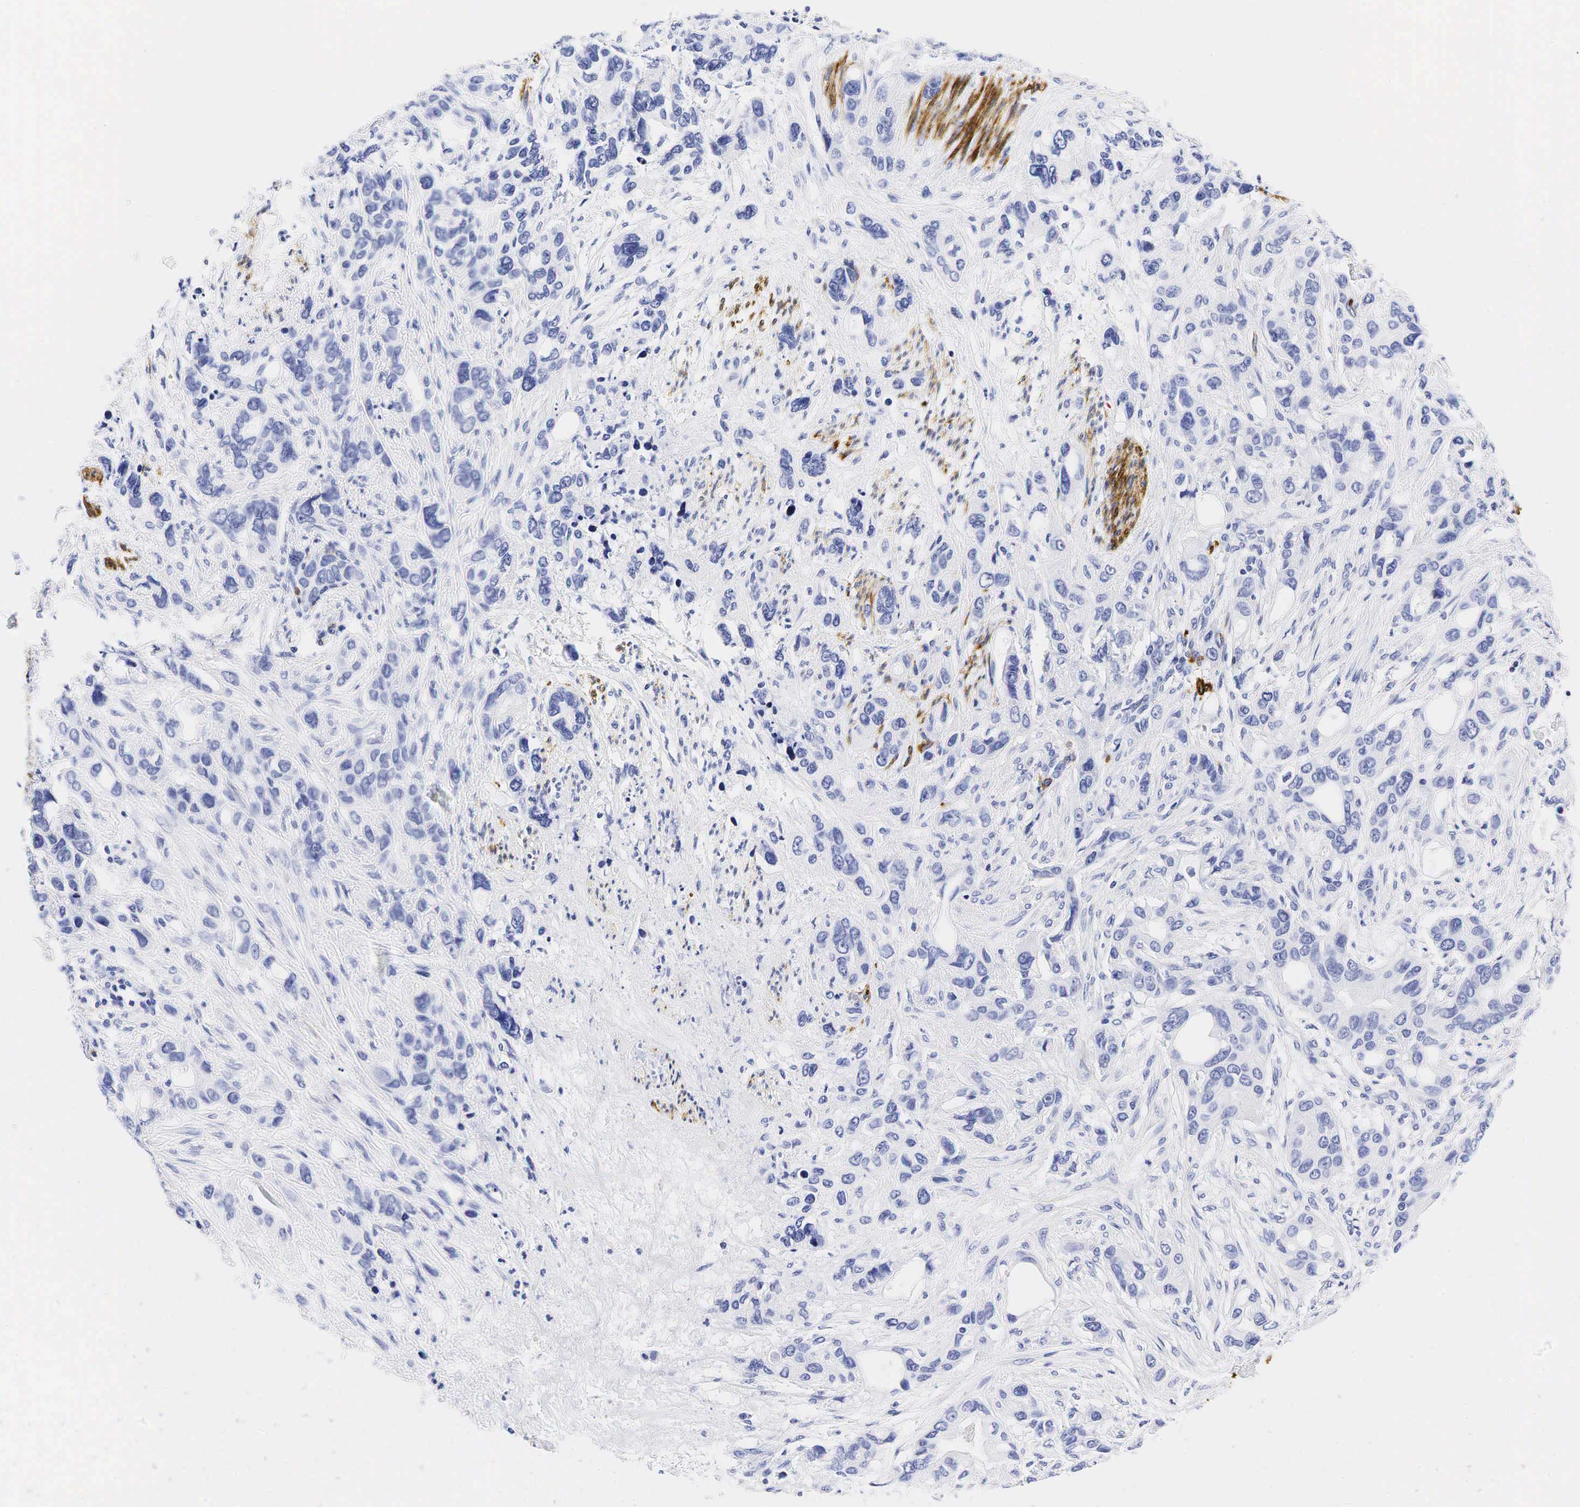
{"staining": {"intensity": "negative", "quantity": "none", "location": "none"}, "tissue": "stomach cancer", "cell_type": "Tumor cells", "image_type": "cancer", "snomed": [{"axis": "morphology", "description": "Adenocarcinoma, NOS"}, {"axis": "topography", "description": "Stomach, upper"}], "caption": "Immunohistochemical staining of human stomach cancer reveals no significant staining in tumor cells.", "gene": "CALD1", "patient": {"sex": "male", "age": 47}}